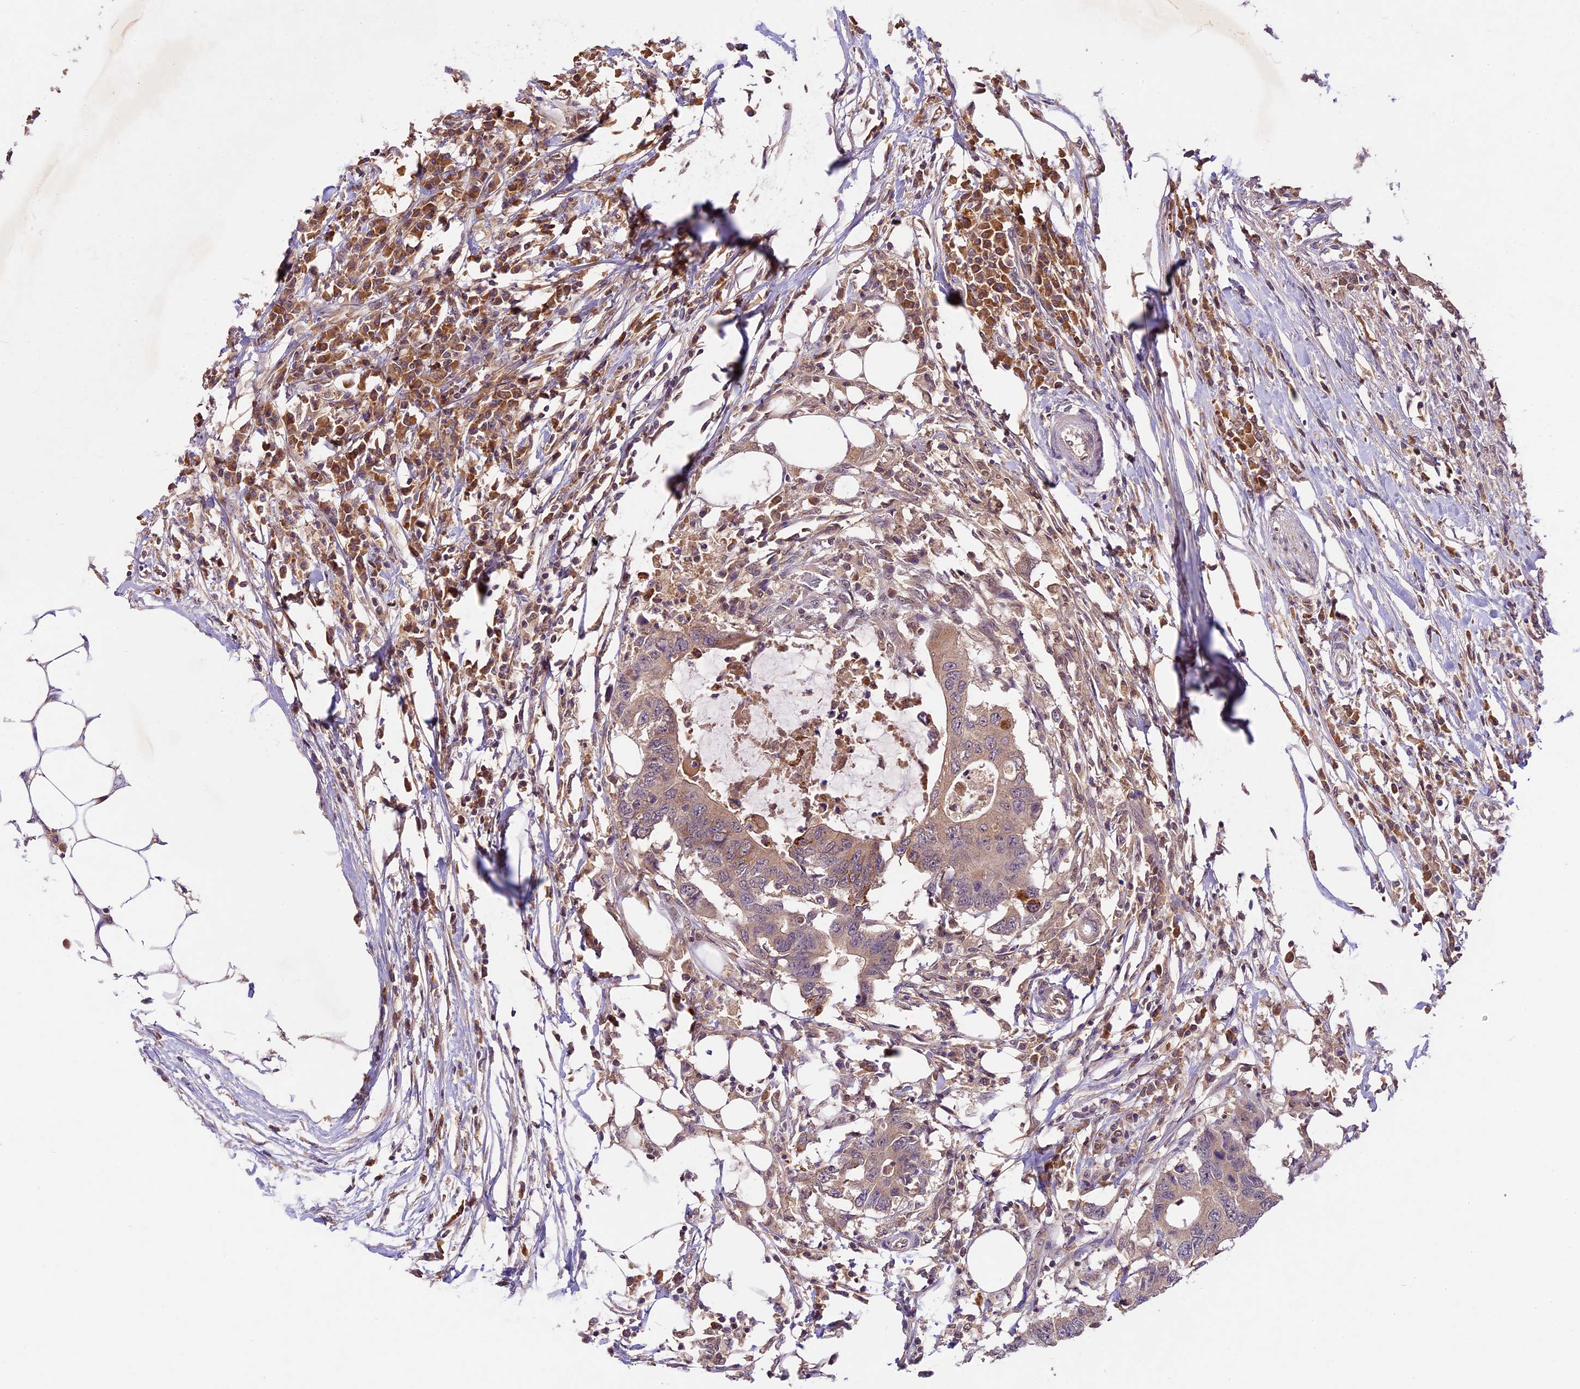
{"staining": {"intensity": "weak", "quantity": ">75%", "location": "cytoplasmic/membranous"}, "tissue": "colorectal cancer", "cell_type": "Tumor cells", "image_type": "cancer", "snomed": [{"axis": "morphology", "description": "Adenocarcinoma, NOS"}, {"axis": "topography", "description": "Colon"}], "caption": "Immunohistochemistry of adenocarcinoma (colorectal) demonstrates low levels of weak cytoplasmic/membranous positivity in approximately >75% of tumor cells.", "gene": "ATP10A", "patient": {"sex": "male", "age": 71}}